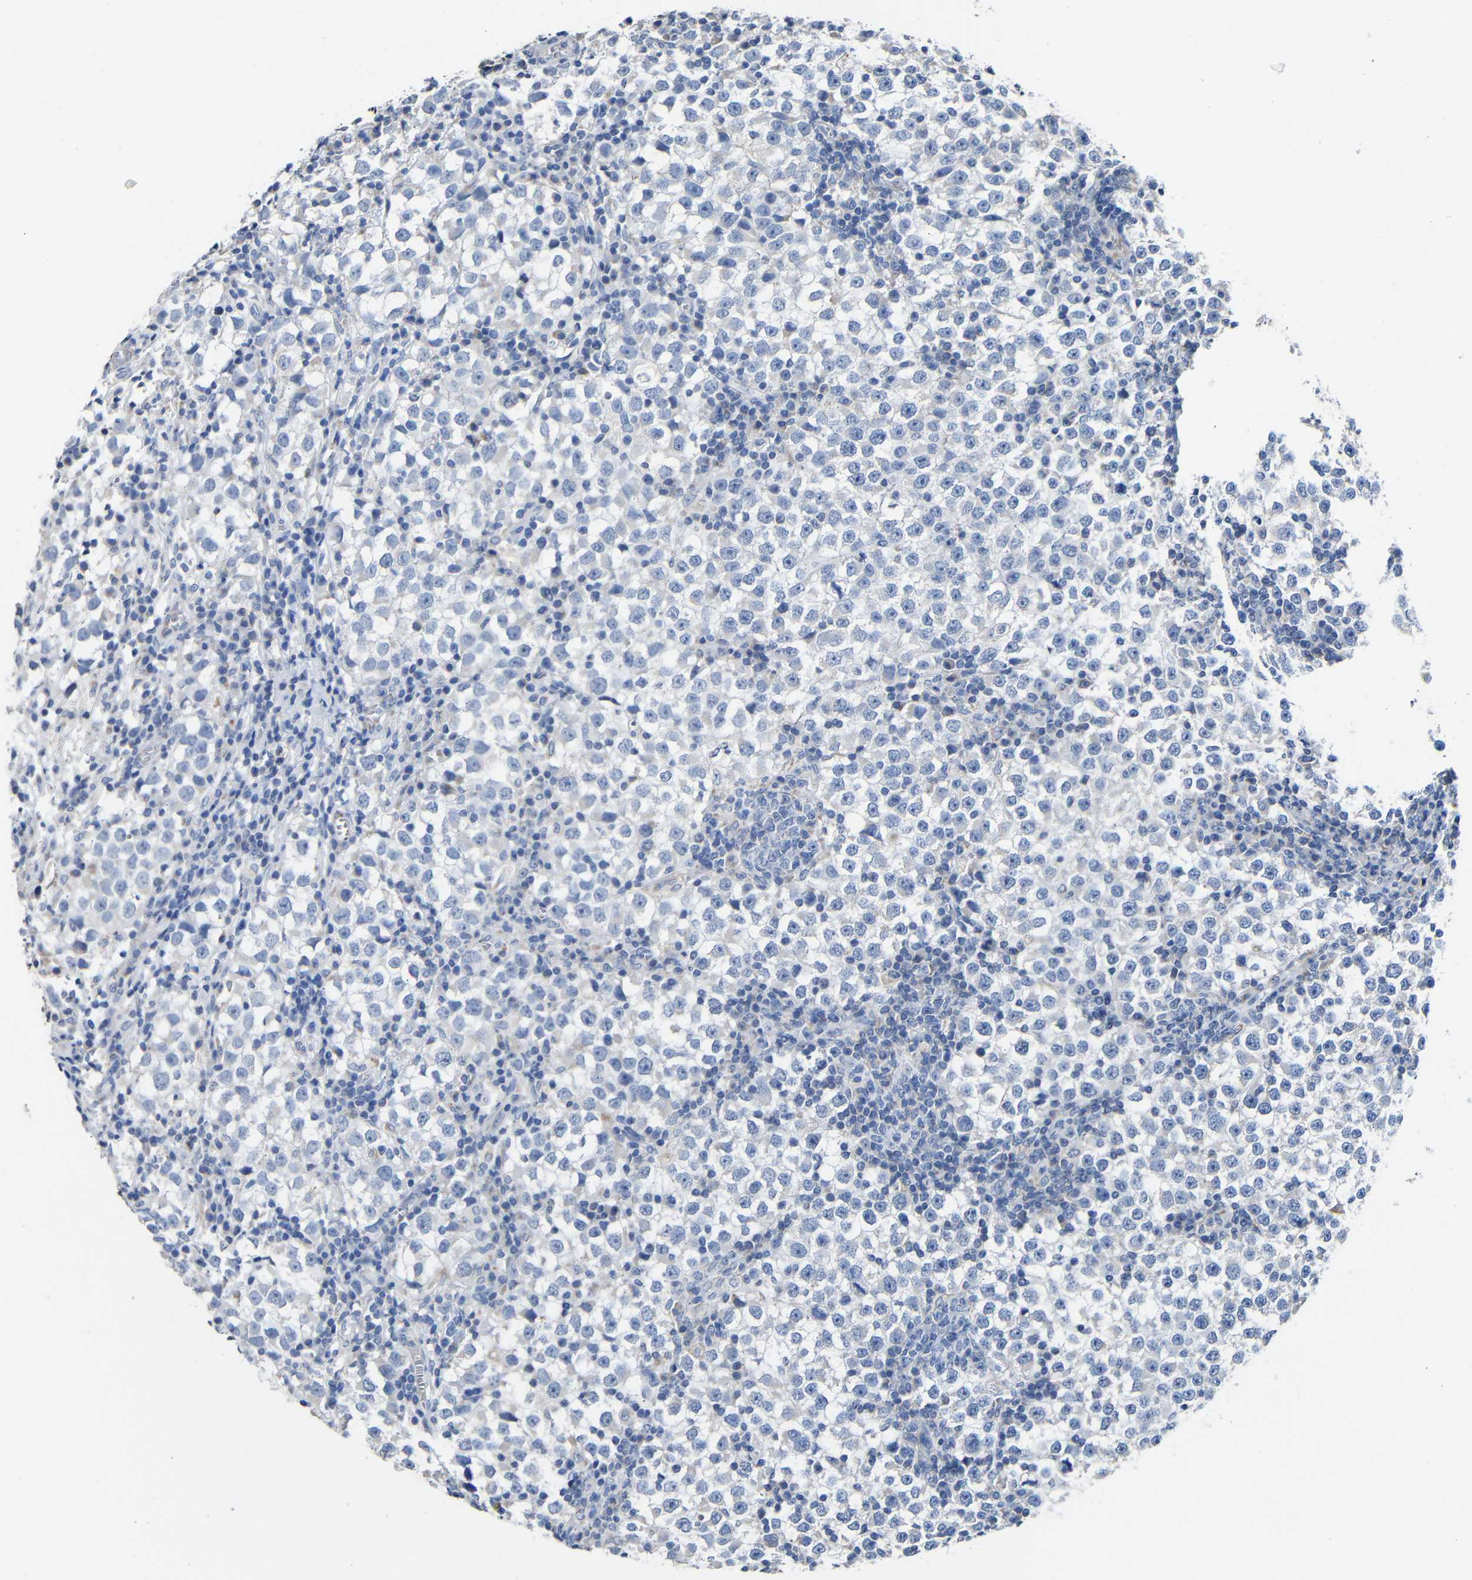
{"staining": {"intensity": "negative", "quantity": "none", "location": "none"}, "tissue": "testis cancer", "cell_type": "Tumor cells", "image_type": "cancer", "snomed": [{"axis": "morphology", "description": "Seminoma, NOS"}, {"axis": "topography", "description": "Testis"}], "caption": "DAB immunohistochemical staining of testis cancer (seminoma) shows no significant staining in tumor cells. Brightfield microscopy of immunohistochemistry (IHC) stained with DAB (3,3'-diaminobenzidine) (brown) and hematoxylin (blue), captured at high magnification.", "gene": "MAOA", "patient": {"sex": "male", "age": 65}}